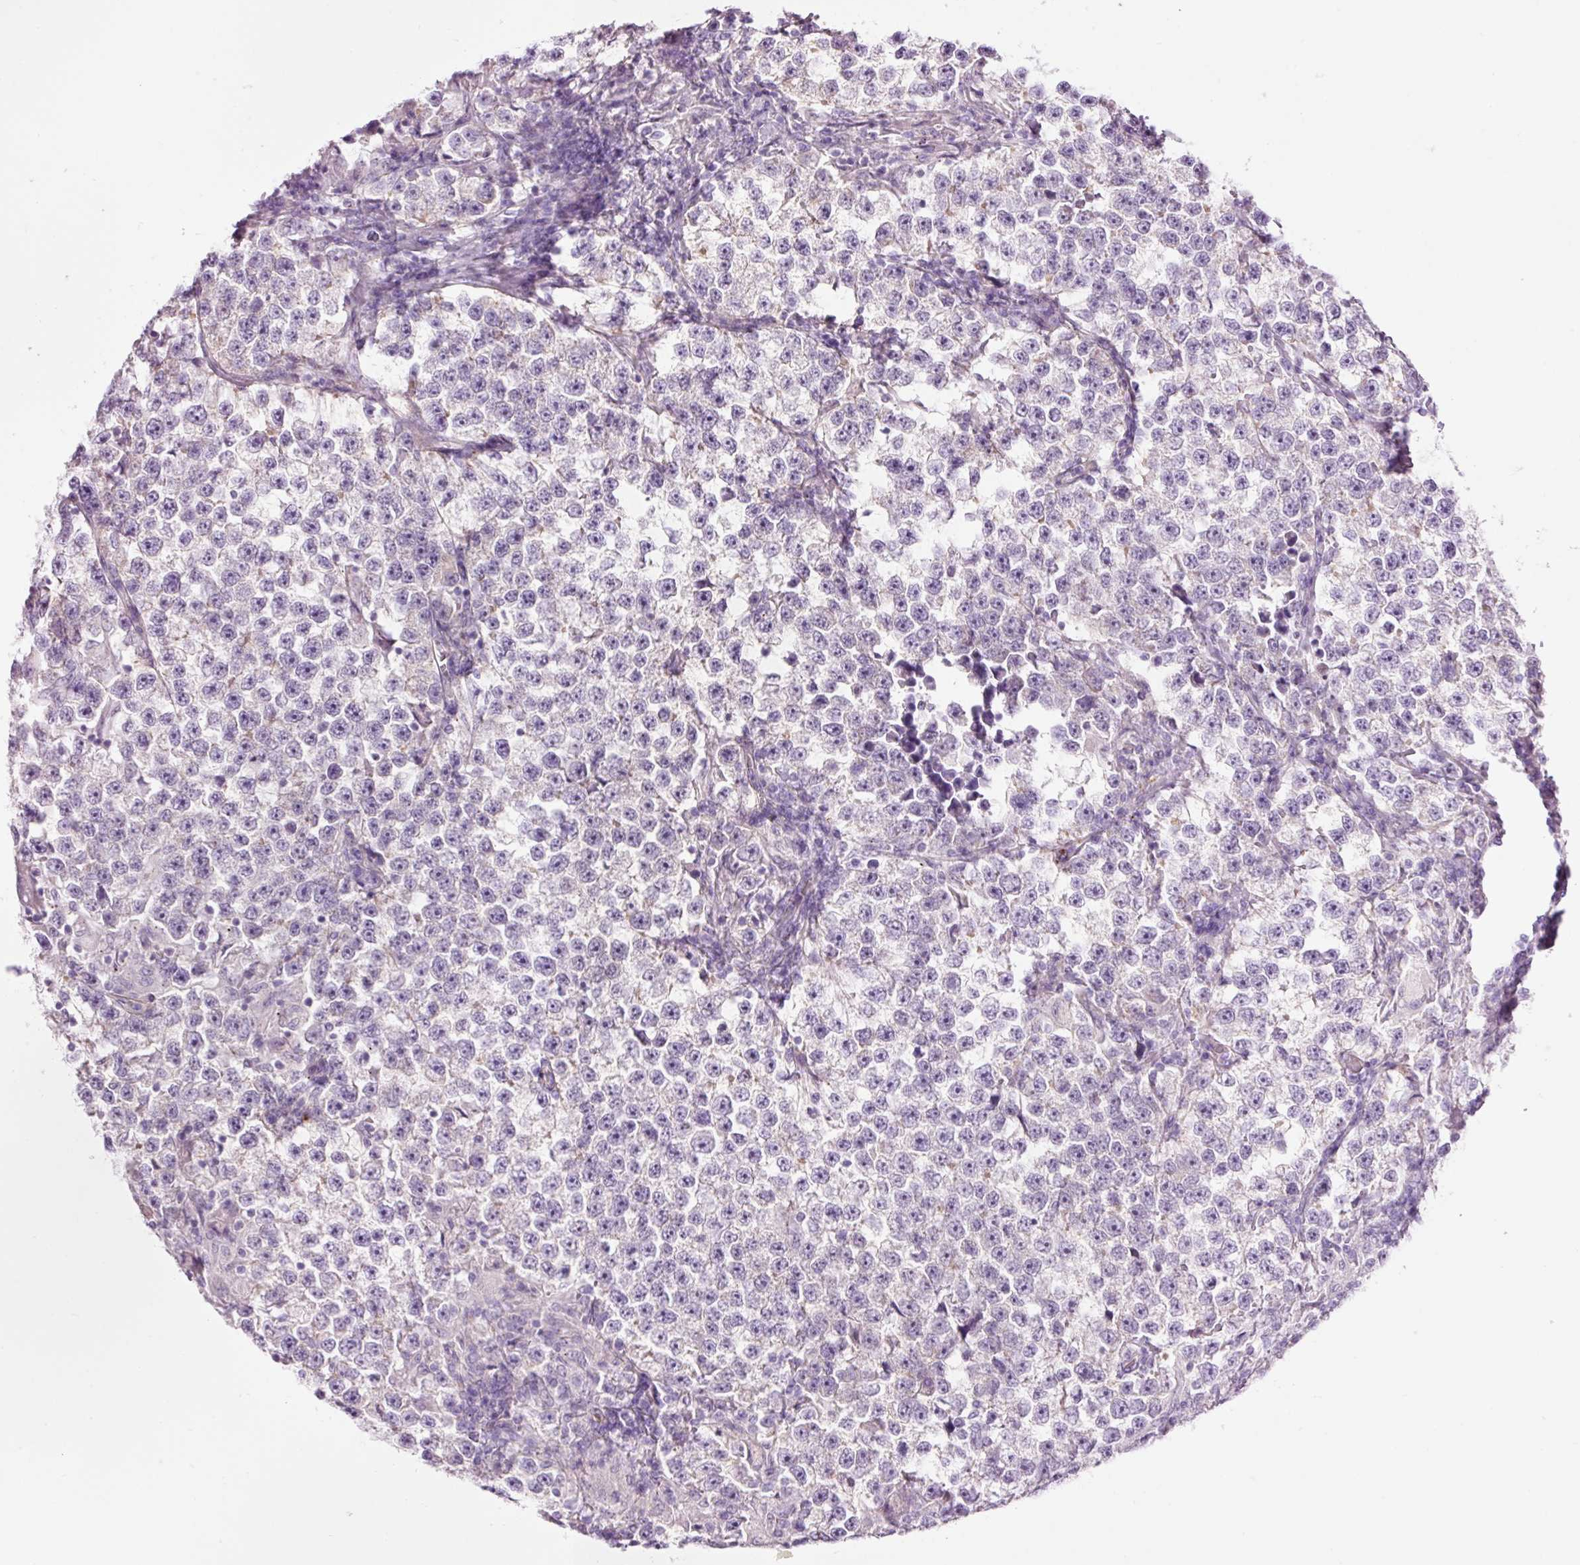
{"staining": {"intensity": "negative", "quantity": "none", "location": "none"}, "tissue": "testis cancer", "cell_type": "Tumor cells", "image_type": "cancer", "snomed": [{"axis": "morphology", "description": "Seminoma, NOS"}, {"axis": "topography", "description": "Testis"}], "caption": "This is a photomicrograph of IHC staining of testis cancer, which shows no staining in tumor cells. (Immunohistochemistry, brightfield microscopy, high magnification).", "gene": "HSPA4L", "patient": {"sex": "male", "age": 46}}